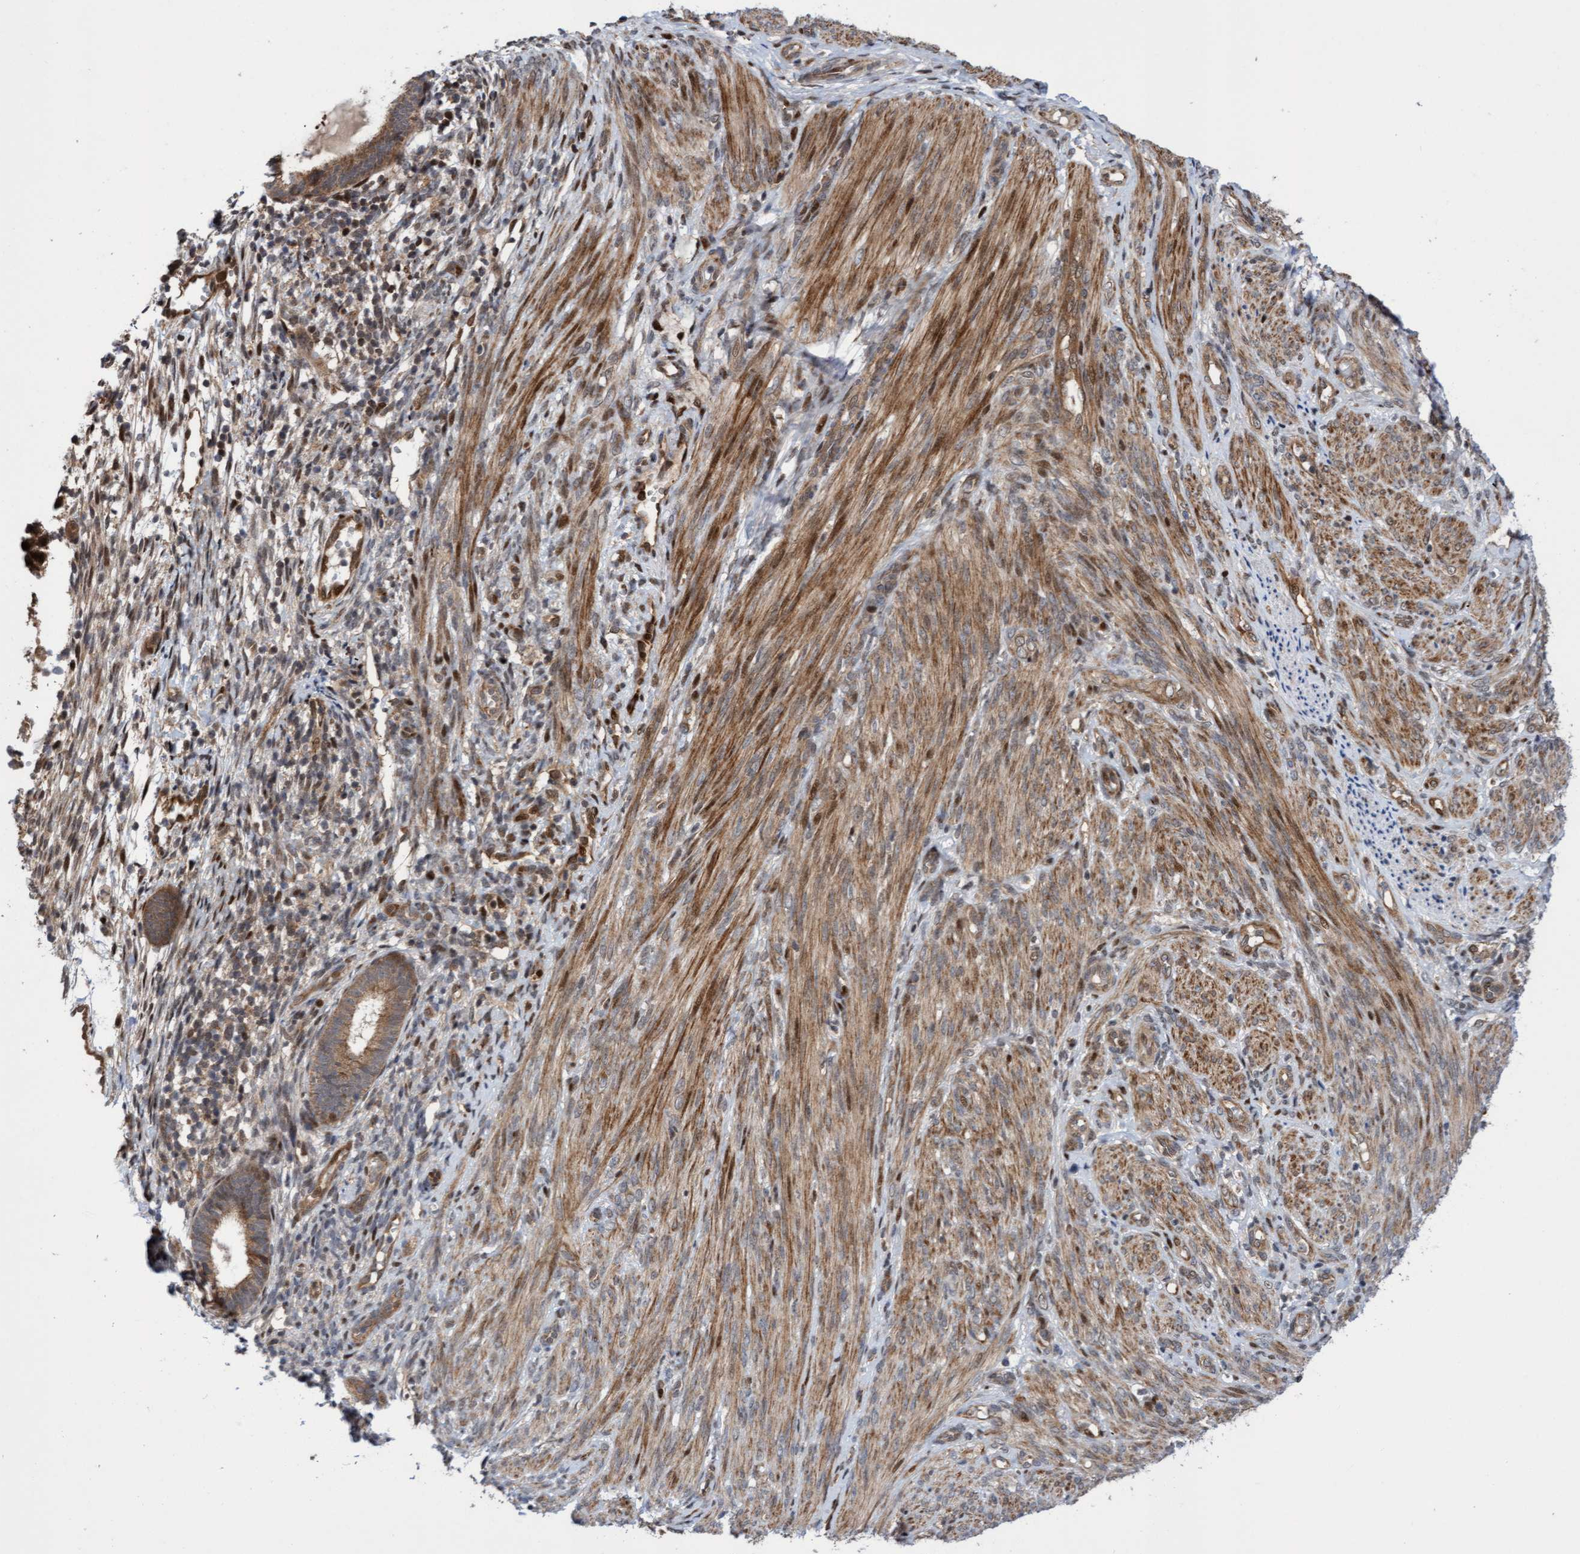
{"staining": {"intensity": "moderate", "quantity": ">75%", "location": "cytoplasmic/membranous"}, "tissue": "endometrial cancer", "cell_type": "Tumor cells", "image_type": "cancer", "snomed": [{"axis": "morphology", "description": "Adenocarcinoma, NOS"}, {"axis": "topography", "description": "Endometrium"}], "caption": "Immunohistochemistry of endometrial adenocarcinoma reveals medium levels of moderate cytoplasmic/membranous staining in approximately >75% of tumor cells.", "gene": "ITFG1", "patient": {"sex": "female", "age": 85}}